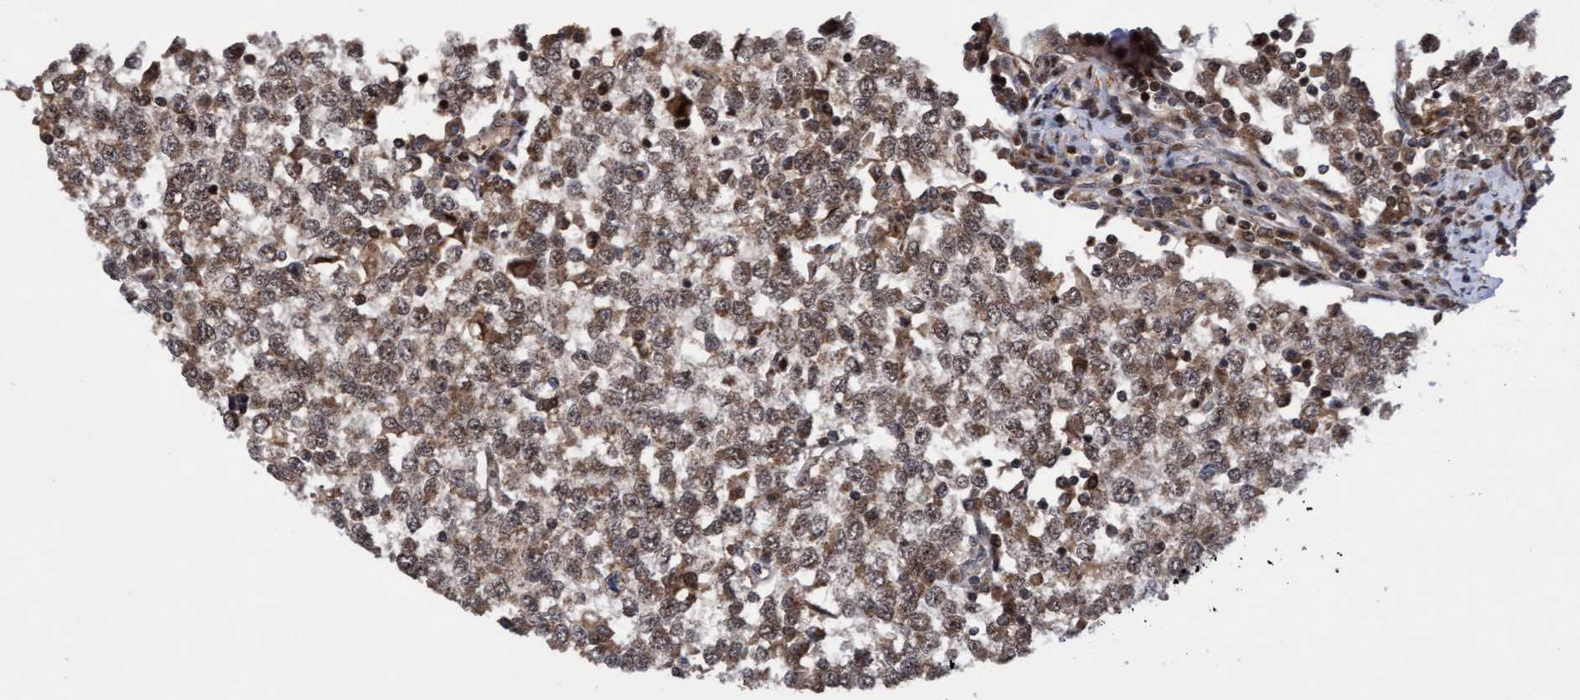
{"staining": {"intensity": "moderate", "quantity": ">75%", "location": "cytoplasmic/membranous"}, "tissue": "testis cancer", "cell_type": "Tumor cells", "image_type": "cancer", "snomed": [{"axis": "morphology", "description": "Seminoma, NOS"}, {"axis": "topography", "description": "Testis"}], "caption": "The image reveals immunohistochemical staining of testis cancer. There is moderate cytoplasmic/membranous expression is appreciated in approximately >75% of tumor cells.", "gene": "ITFG1", "patient": {"sex": "male", "age": 65}}